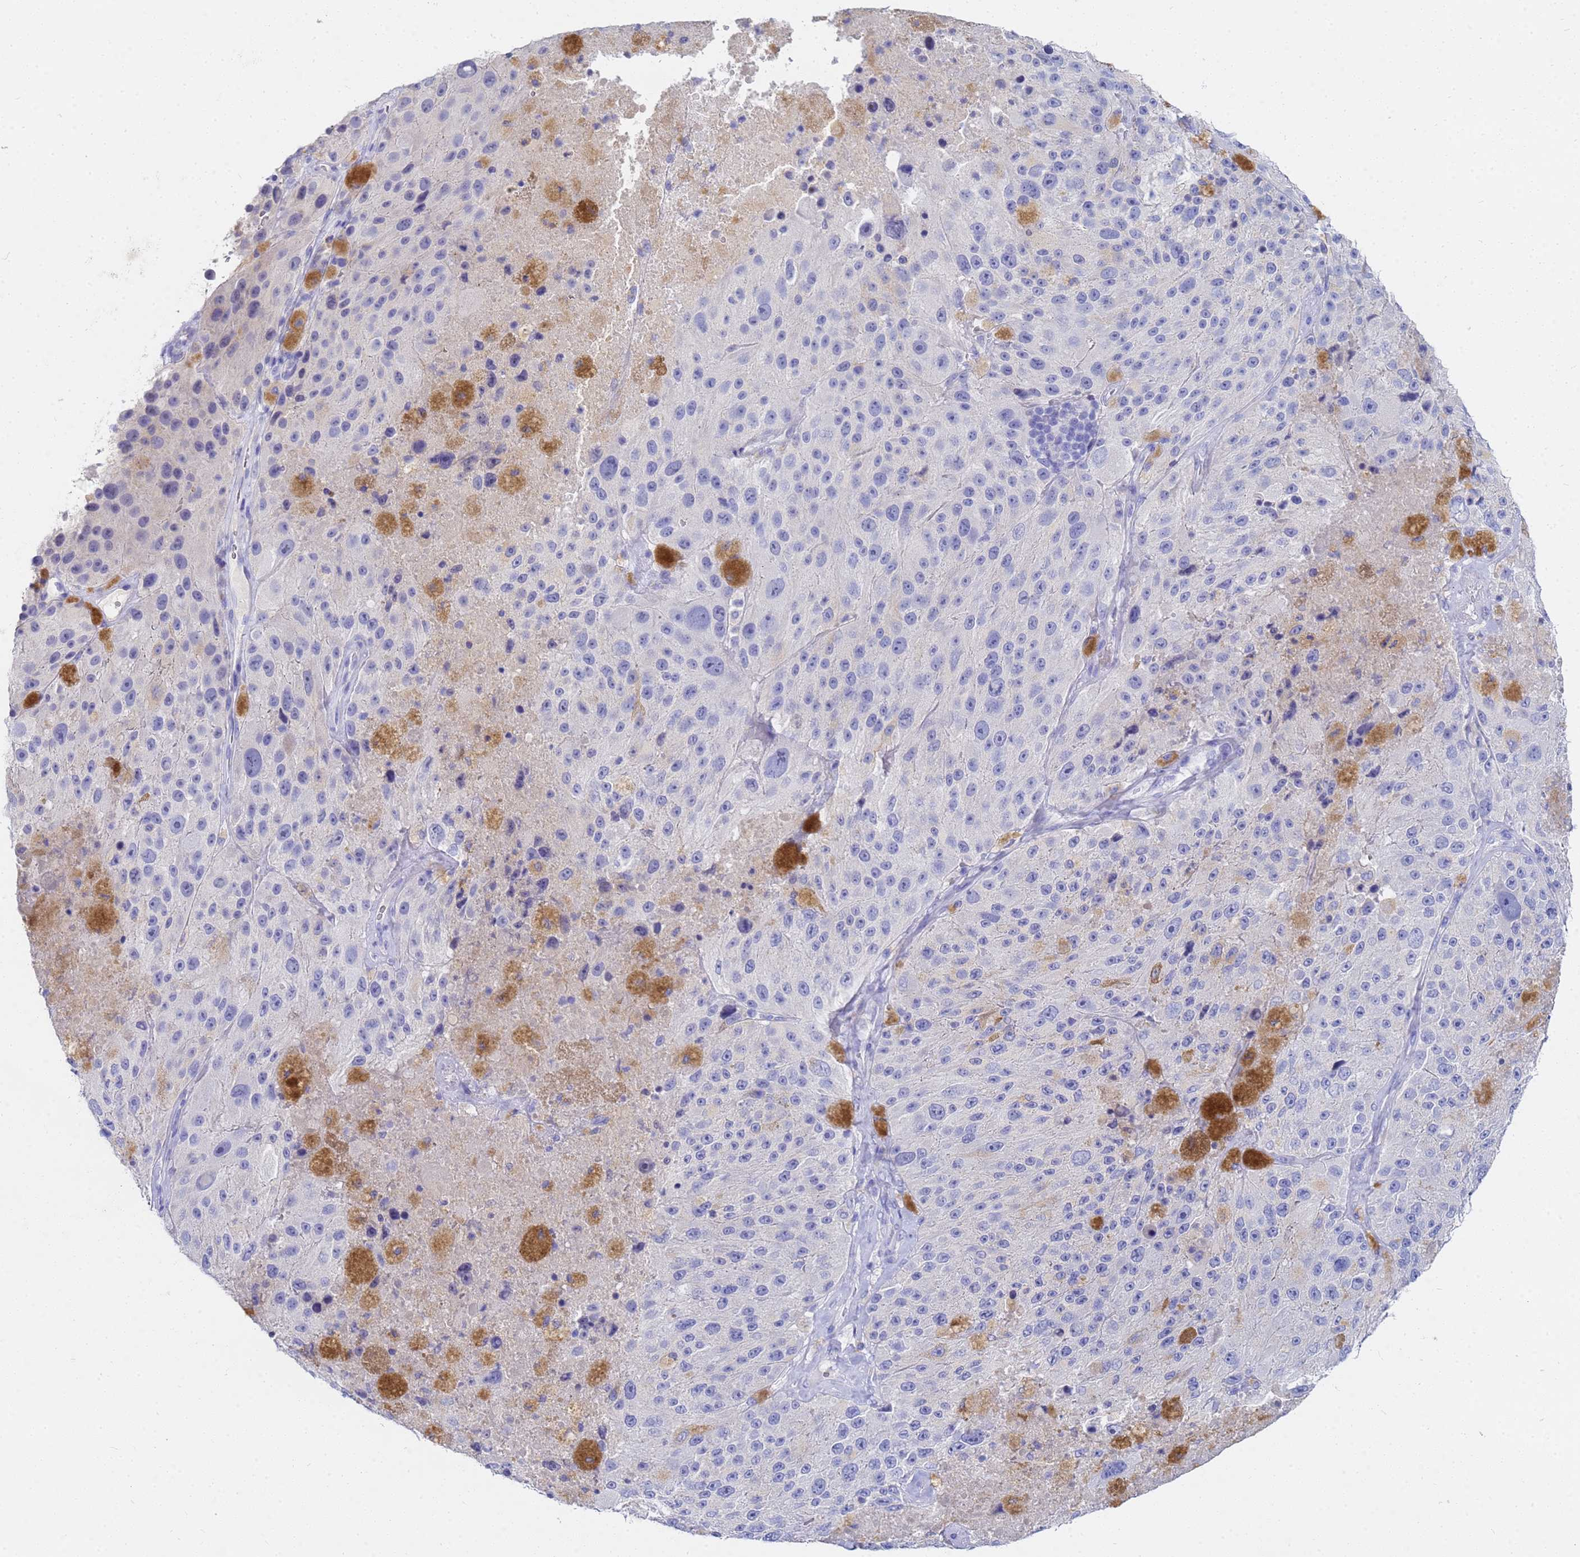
{"staining": {"intensity": "negative", "quantity": "none", "location": "none"}, "tissue": "melanoma", "cell_type": "Tumor cells", "image_type": "cancer", "snomed": [{"axis": "morphology", "description": "Malignant melanoma, Metastatic site"}, {"axis": "topography", "description": "Lymph node"}], "caption": "DAB (3,3'-diaminobenzidine) immunohistochemical staining of human melanoma shows no significant staining in tumor cells. (DAB (3,3'-diaminobenzidine) IHC visualized using brightfield microscopy, high magnification).", "gene": "C2orf72", "patient": {"sex": "male", "age": 62}}